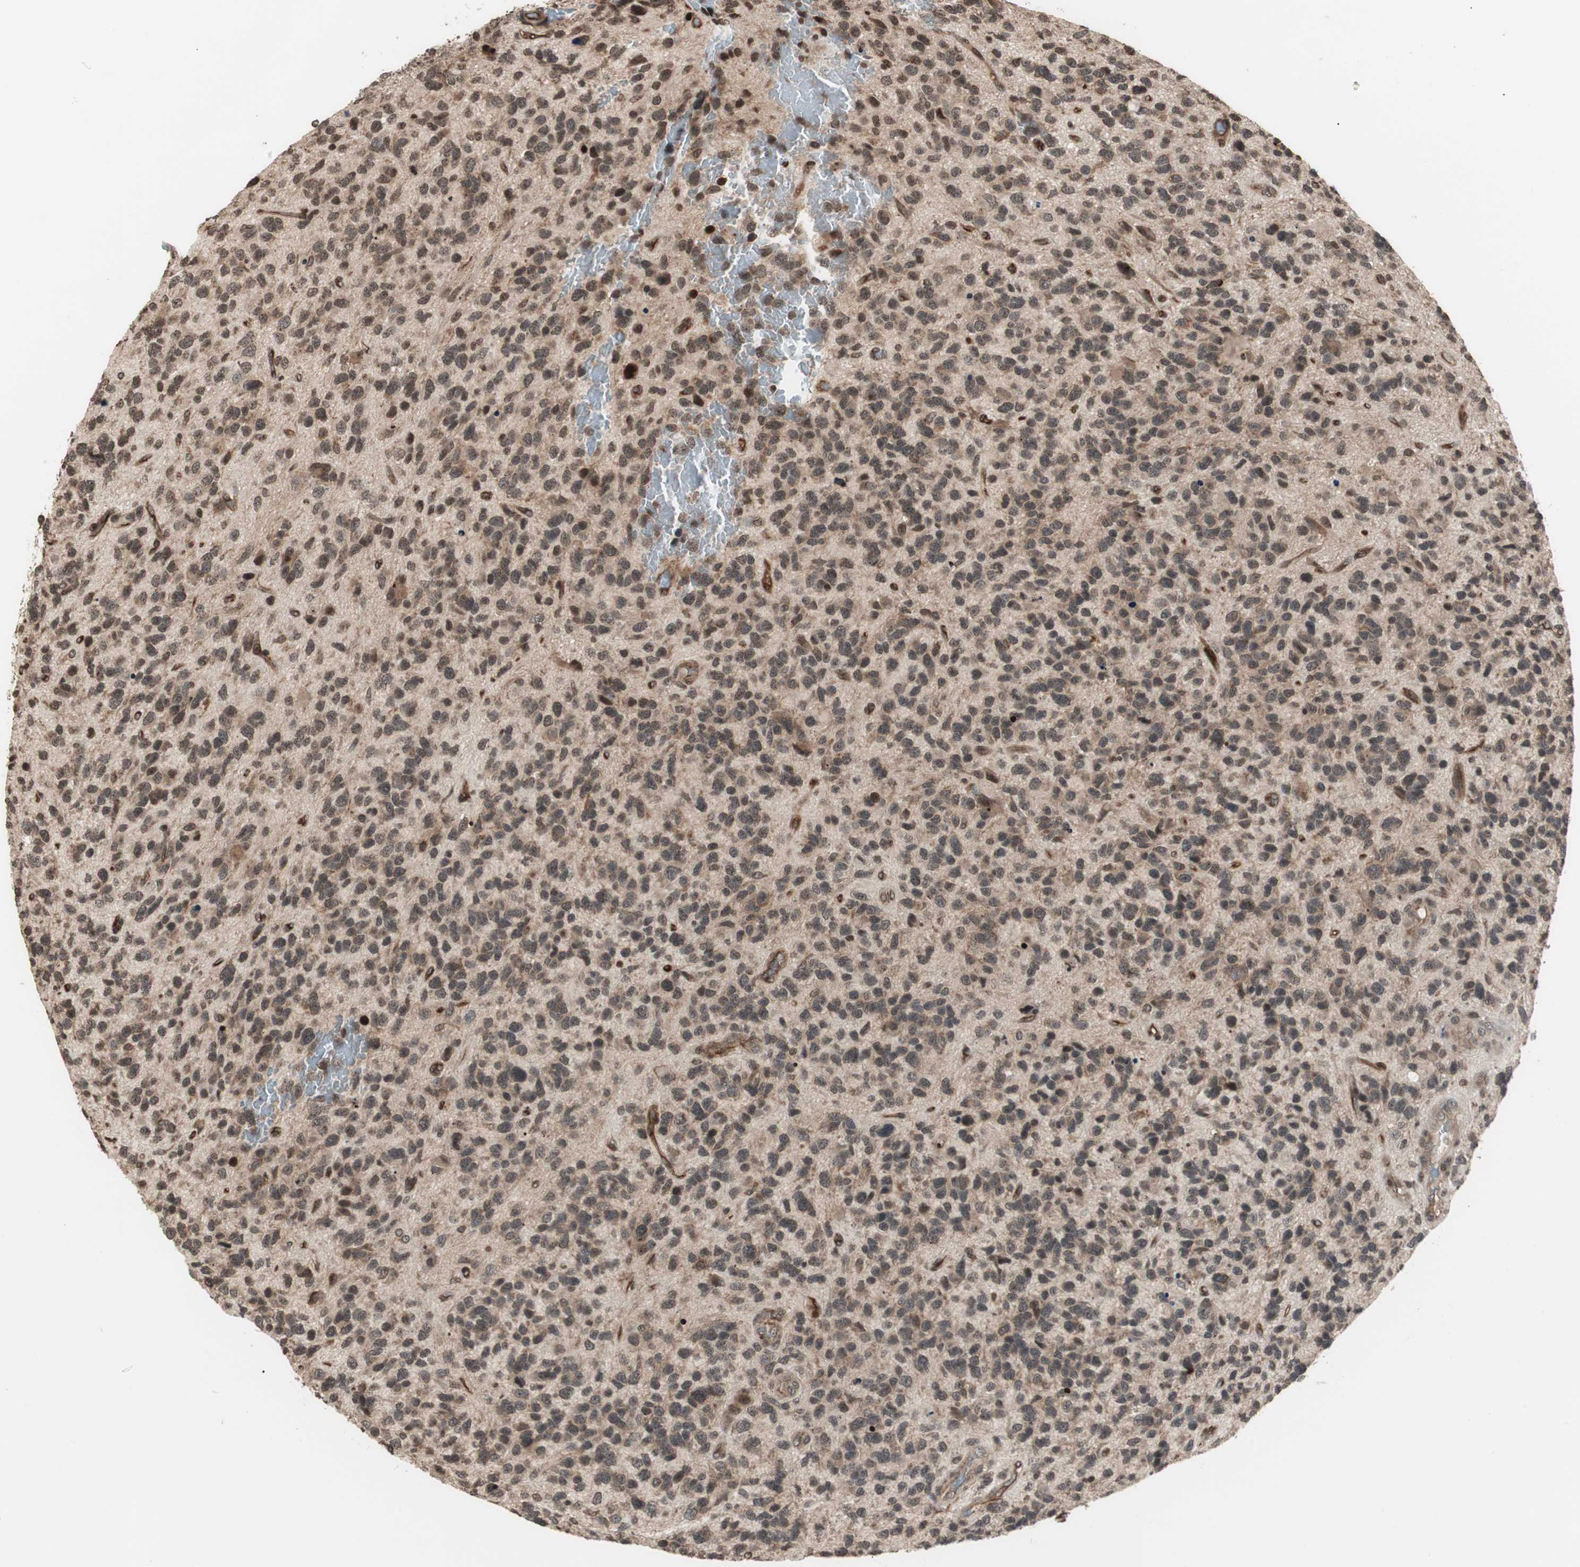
{"staining": {"intensity": "strong", "quantity": ">75%", "location": "cytoplasmic/membranous,nuclear"}, "tissue": "glioma", "cell_type": "Tumor cells", "image_type": "cancer", "snomed": [{"axis": "morphology", "description": "Glioma, malignant, High grade"}, {"axis": "topography", "description": "Brain"}], "caption": "DAB (3,3'-diaminobenzidine) immunohistochemical staining of high-grade glioma (malignant) demonstrates strong cytoplasmic/membranous and nuclear protein staining in approximately >75% of tumor cells. (DAB (3,3'-diaminobenzidine) IHC, brown staining for protein, blue staining for nuclei).", "gene": "ZFC3H1", "patient": {"sex": "female", "age": 58}}